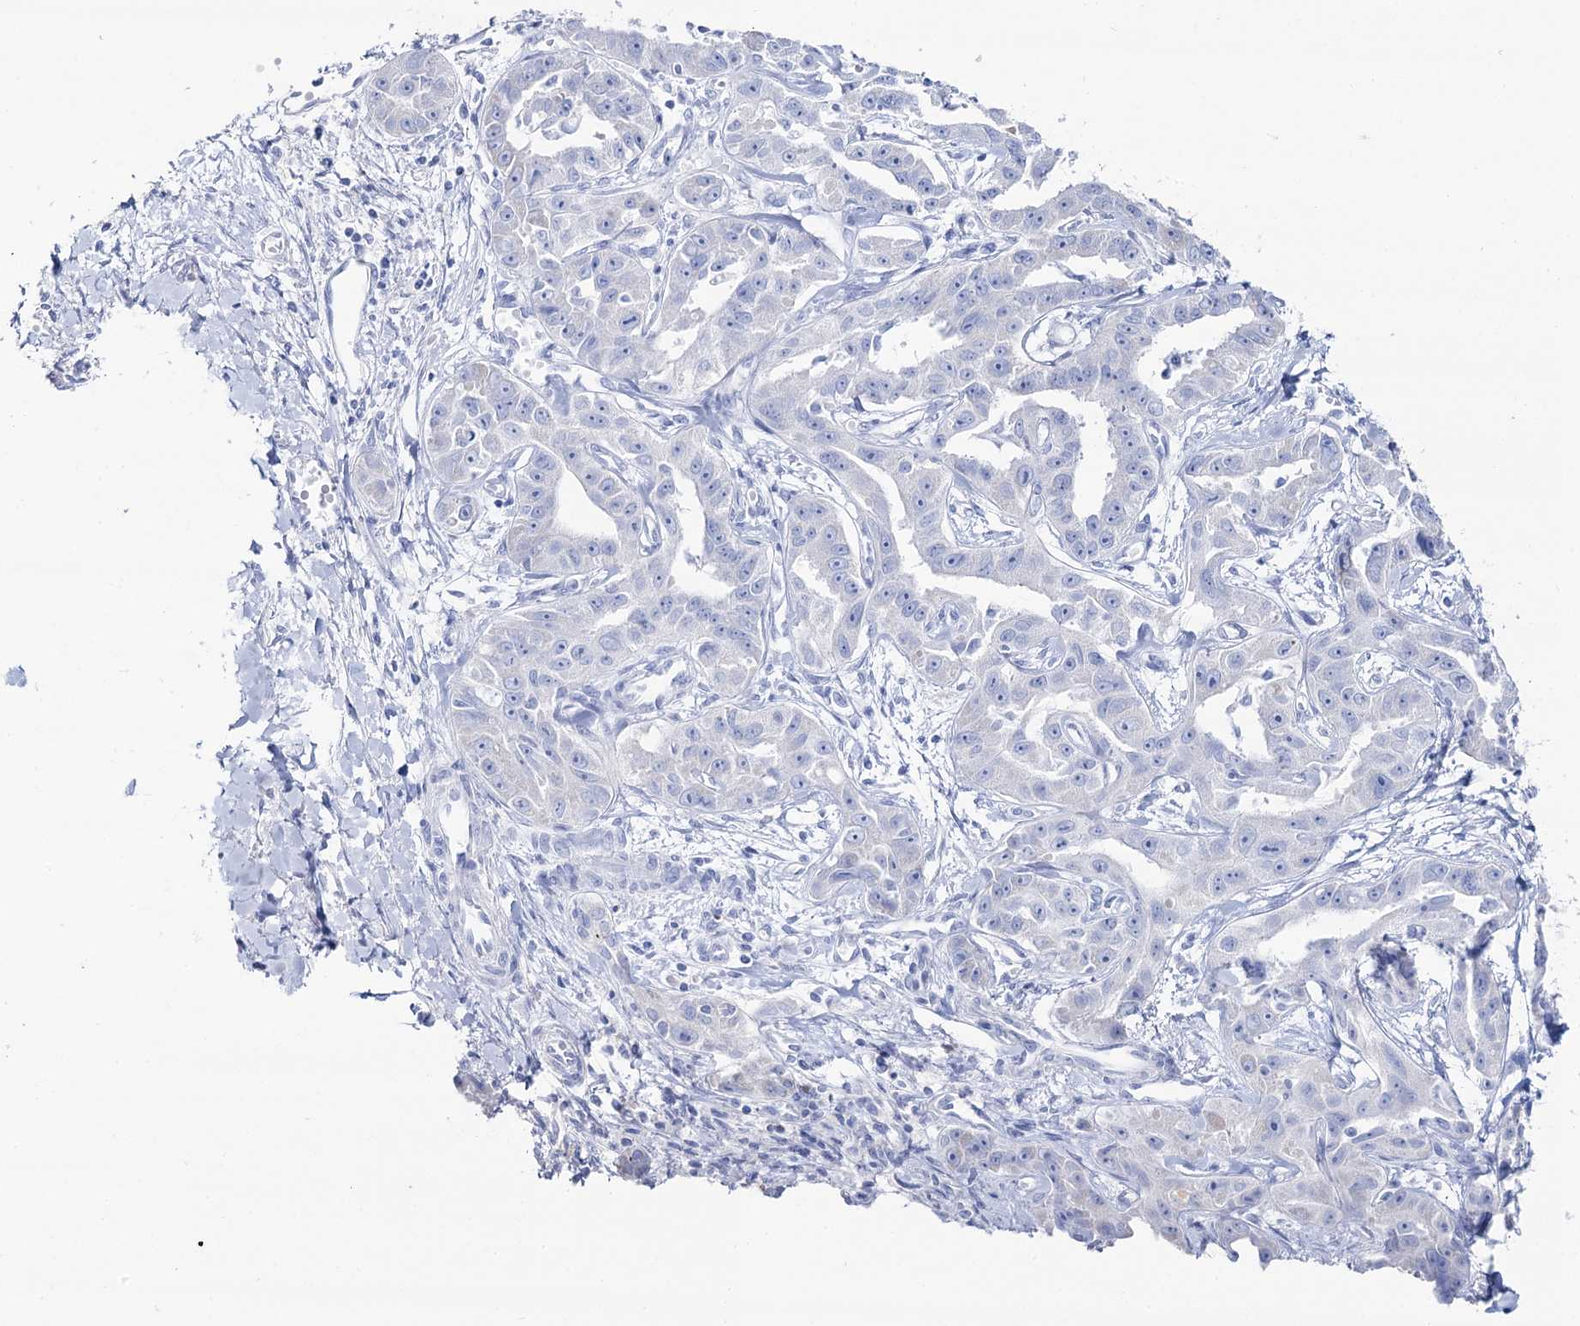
{"staining": {"intensity": "negative", "quantity": "none", "location": "none"}, "tissue": "liver cancer", "cell_type": "Tumor cells", "image_type": "cancer", "snomed": [{"axis": "morphology", "description": "Cholangiocarcinoma"}, {"axis": "topography", "description": "Liver"}], "caption": "An immunohistochemistry (IHC) image of liver cancer (cholangiocarcinoma) is shown. There is no staining in tumor cells of liver cancer (cholangiocarcinoma).", "gene": "SLC3A1", "patient": {"sex": "male", "age": 59}}